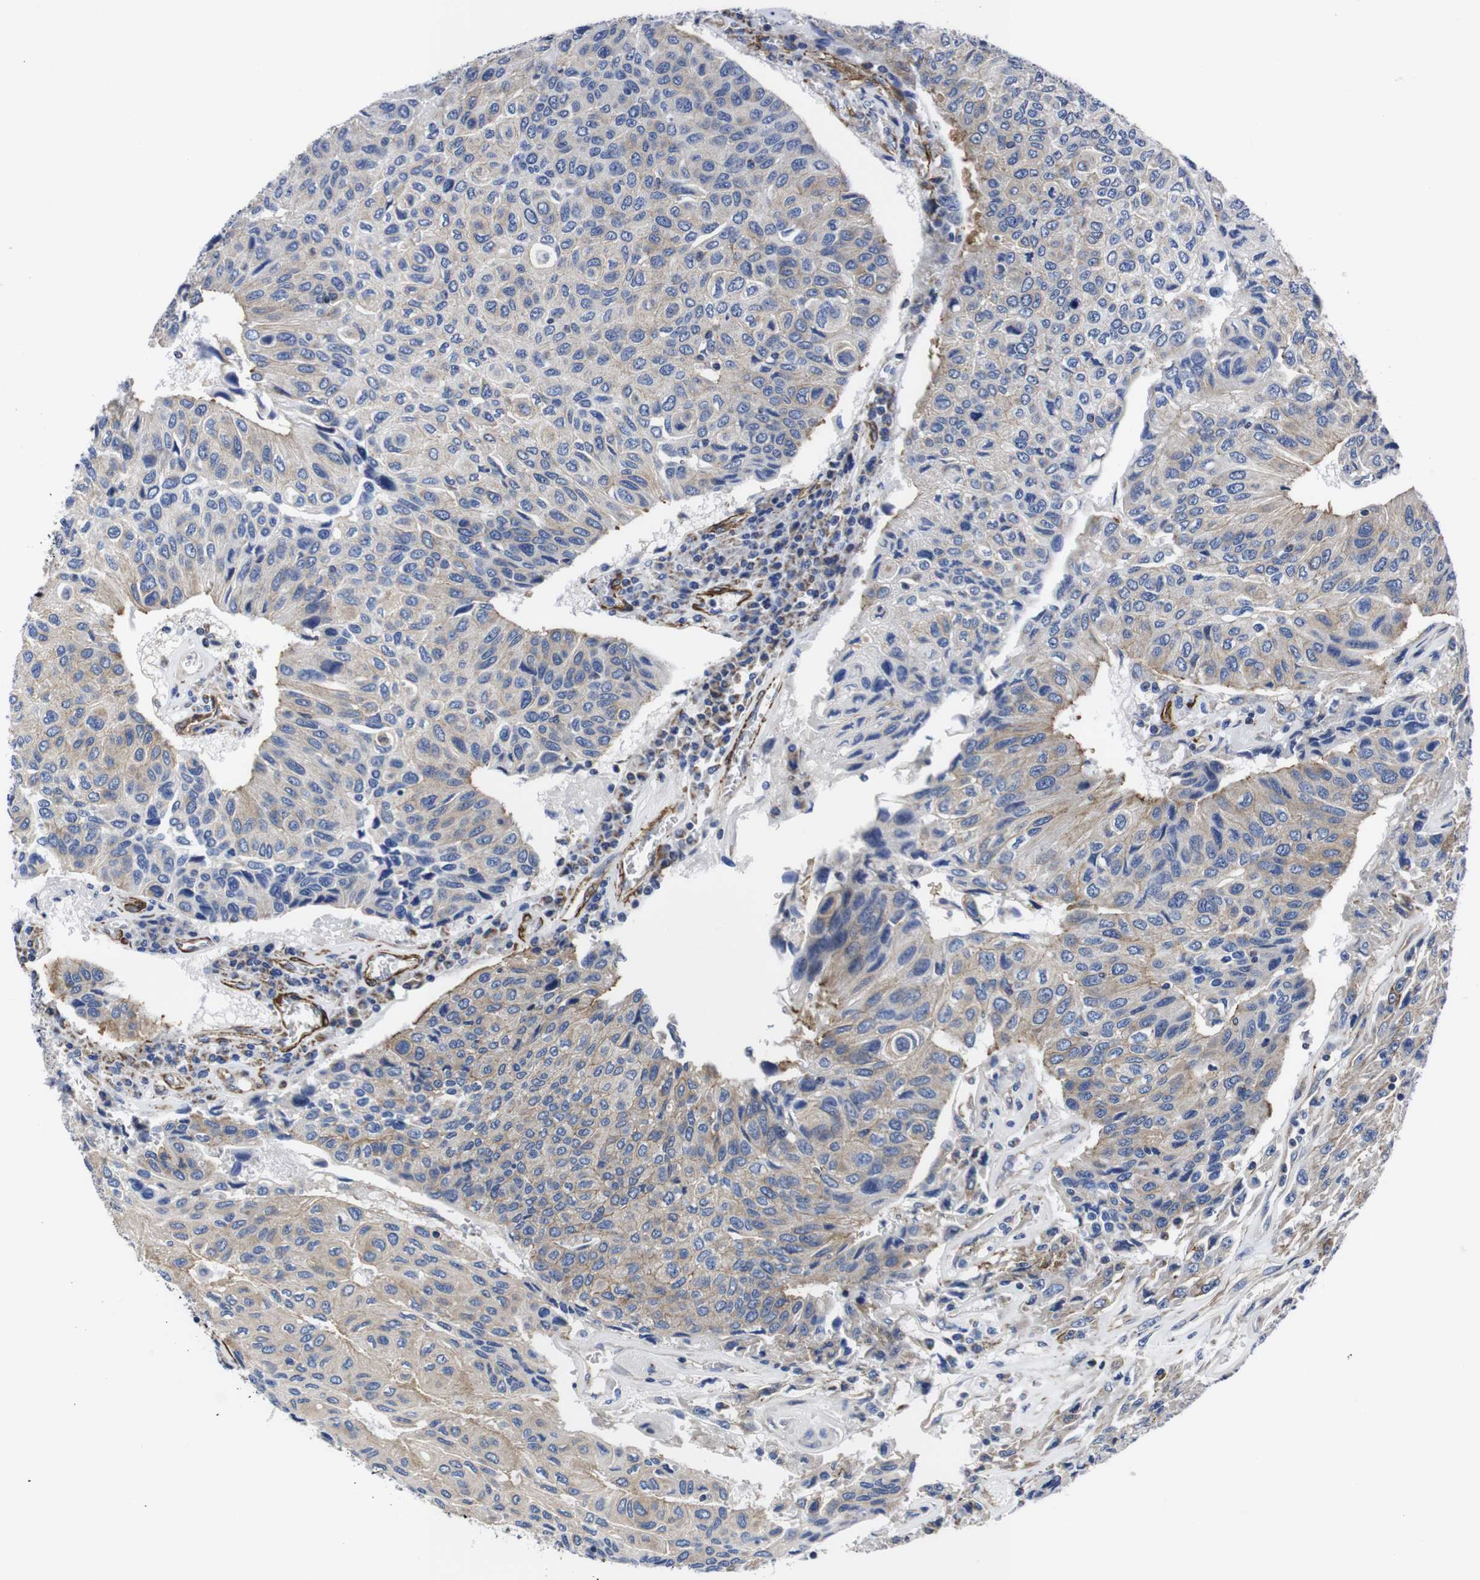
{"staining": {"intensity": "weak", "quantity": "25%-75%", "location": "cytoplasmic/membranous"}, "tissue": "urothelial cancer", "cell_type": "Tumor cells", "image_type": "cancer", "snomed": [{"axis": "morphology", "description": "Urothelial carcinoma, High grade"}, {"axis": "topography", "description": "Urinary bladder"}], "caption": "Immunohistochemistry histopathology image of neoplastic tissue: urothelial cancer stained using immunohistochemistry demonstrates low levels of weak protein expression localized specifically in the cytoplasmic/membranous of tumor cells, appearing as a cytoplasmic/membranous brown color.", "gene": "WNT10A", "patient": {"sex": "male", "age": 66}}